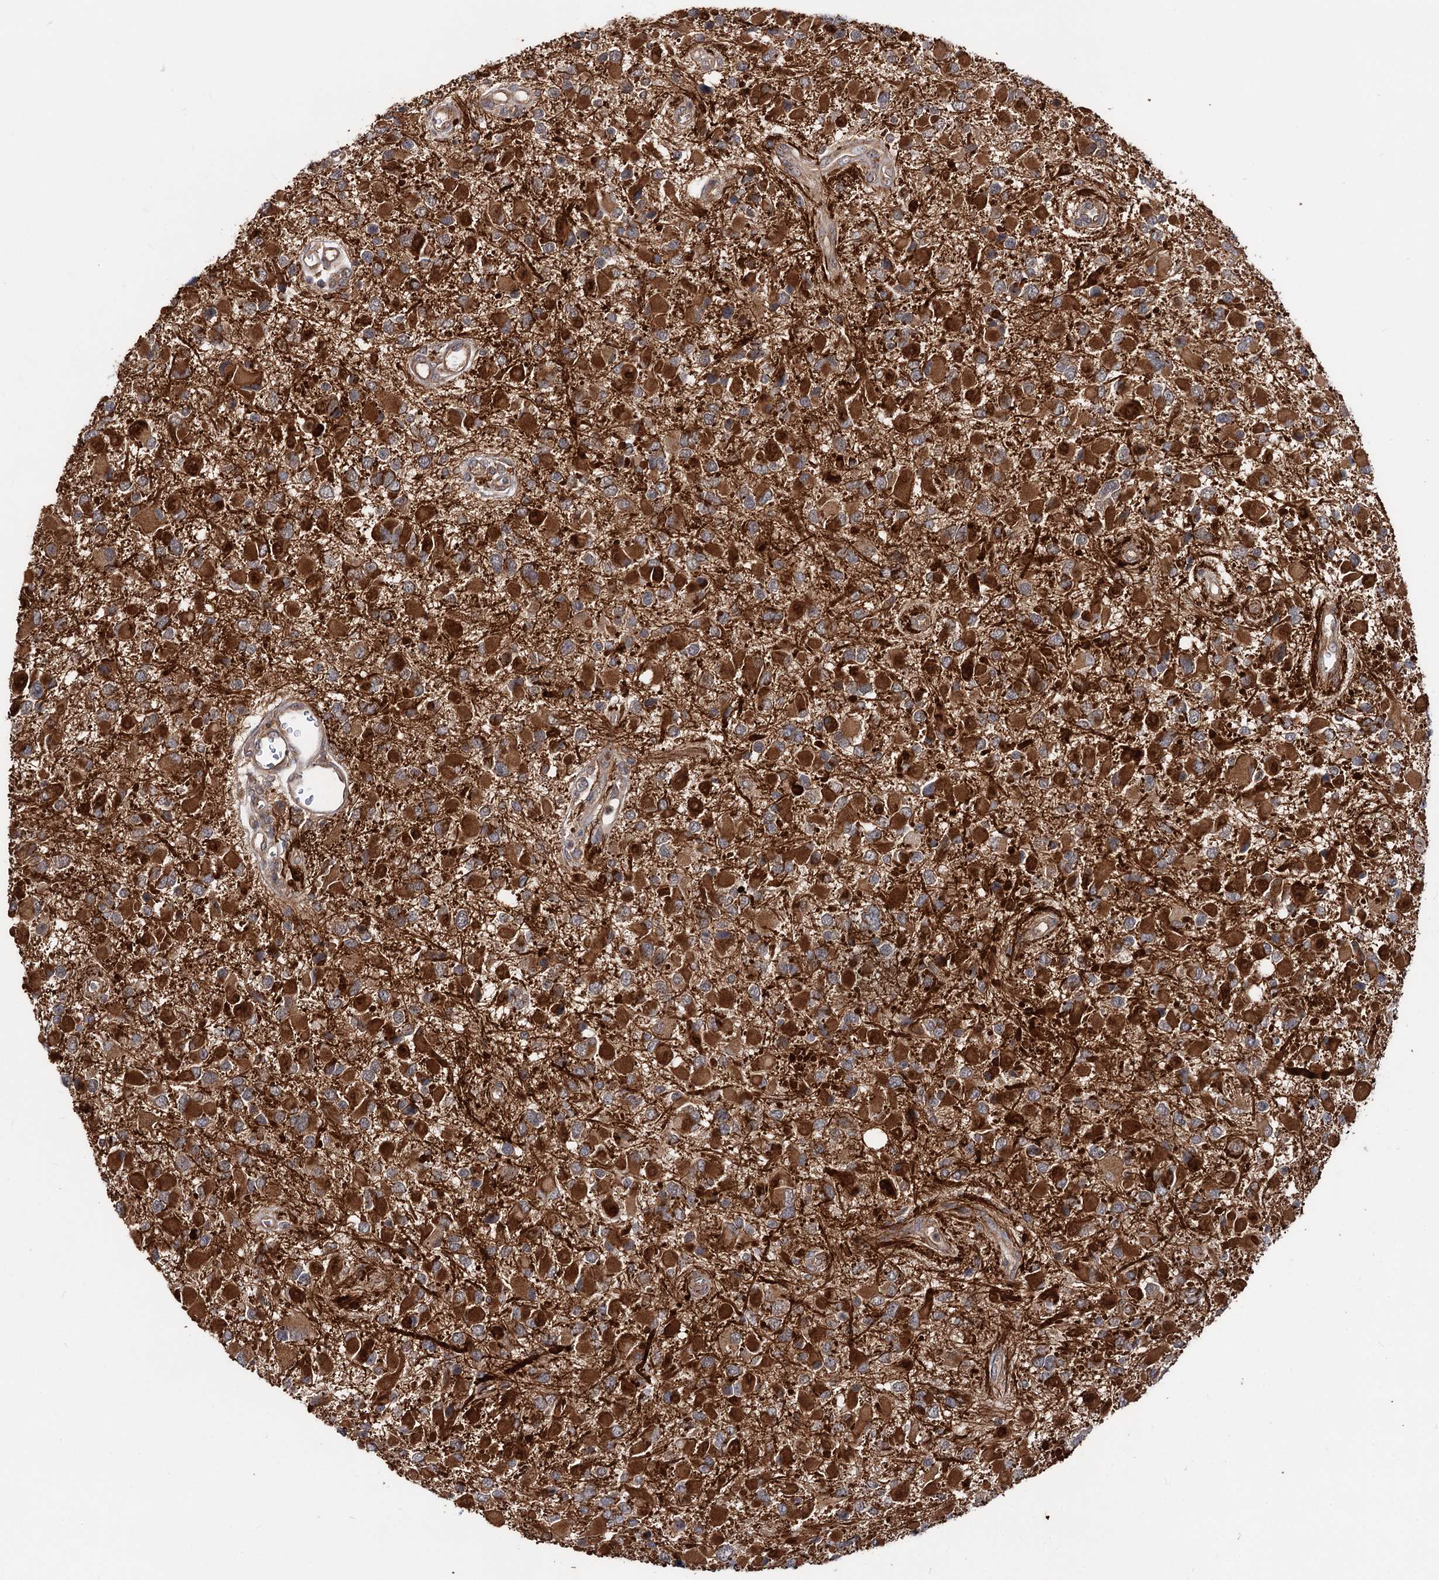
{"staining": {"intensity": "strong", "quantity": ">75%", "location": "cytoplasmic/membranous"}, "tissue": "glioma", "cell_type": "Tumor cells", "image_type": "cancer", "snomed": [{"axis": "morphology", "description": "Glioma, malignant, High grade"}, {"axis": "topography", "description": "Brain"}], "caption": "This micrograph exhibits immunohistochemistry staining of human glioma, with high strong cytoplasmic/membranous expression in approximately >75% of tumor cells.", "gene": "TEX9", "patient": {"sex": "male", "age": 53}}